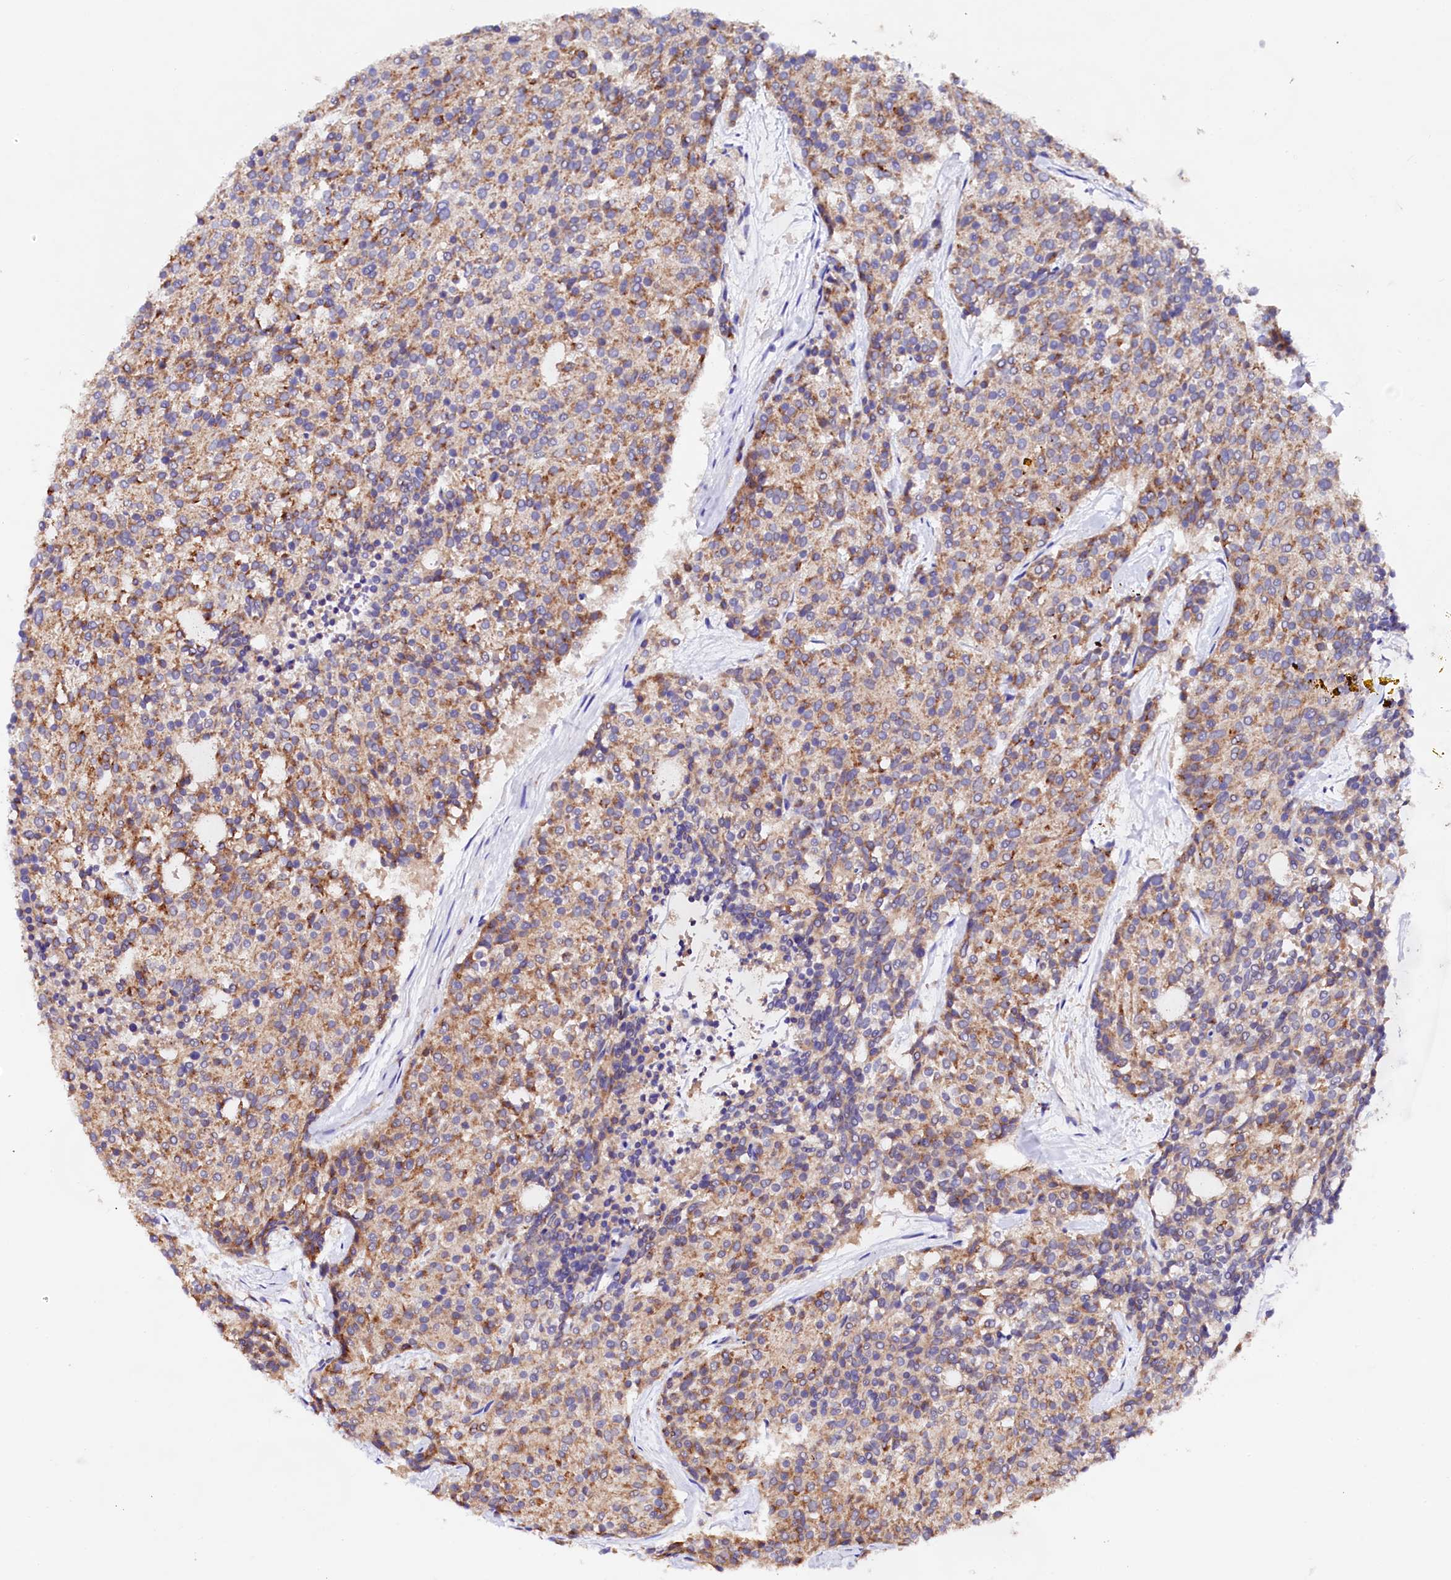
{"staining": {"intensity": "moderate", "quantity": ">75%", "location": "cytoplasmic/membranous"}, "tissue": "carcinoid", "cell_type": "Tumor cells", "image_type": "cancer", "snomed": [{"axis": "morphology", "description": "Carcinoid, malignant, NOS"}, {"axis": "topography", "description": "Pancreas"}], "caption": "Carcinoid (malignant) was stained to show a protein in brown. There is medium levels of moderate cytoplasmic/membranous positivity in about >75% of tumor cells.", "gene": "ST3GAL1", "patient": {"sex": "female", "age": 54}}